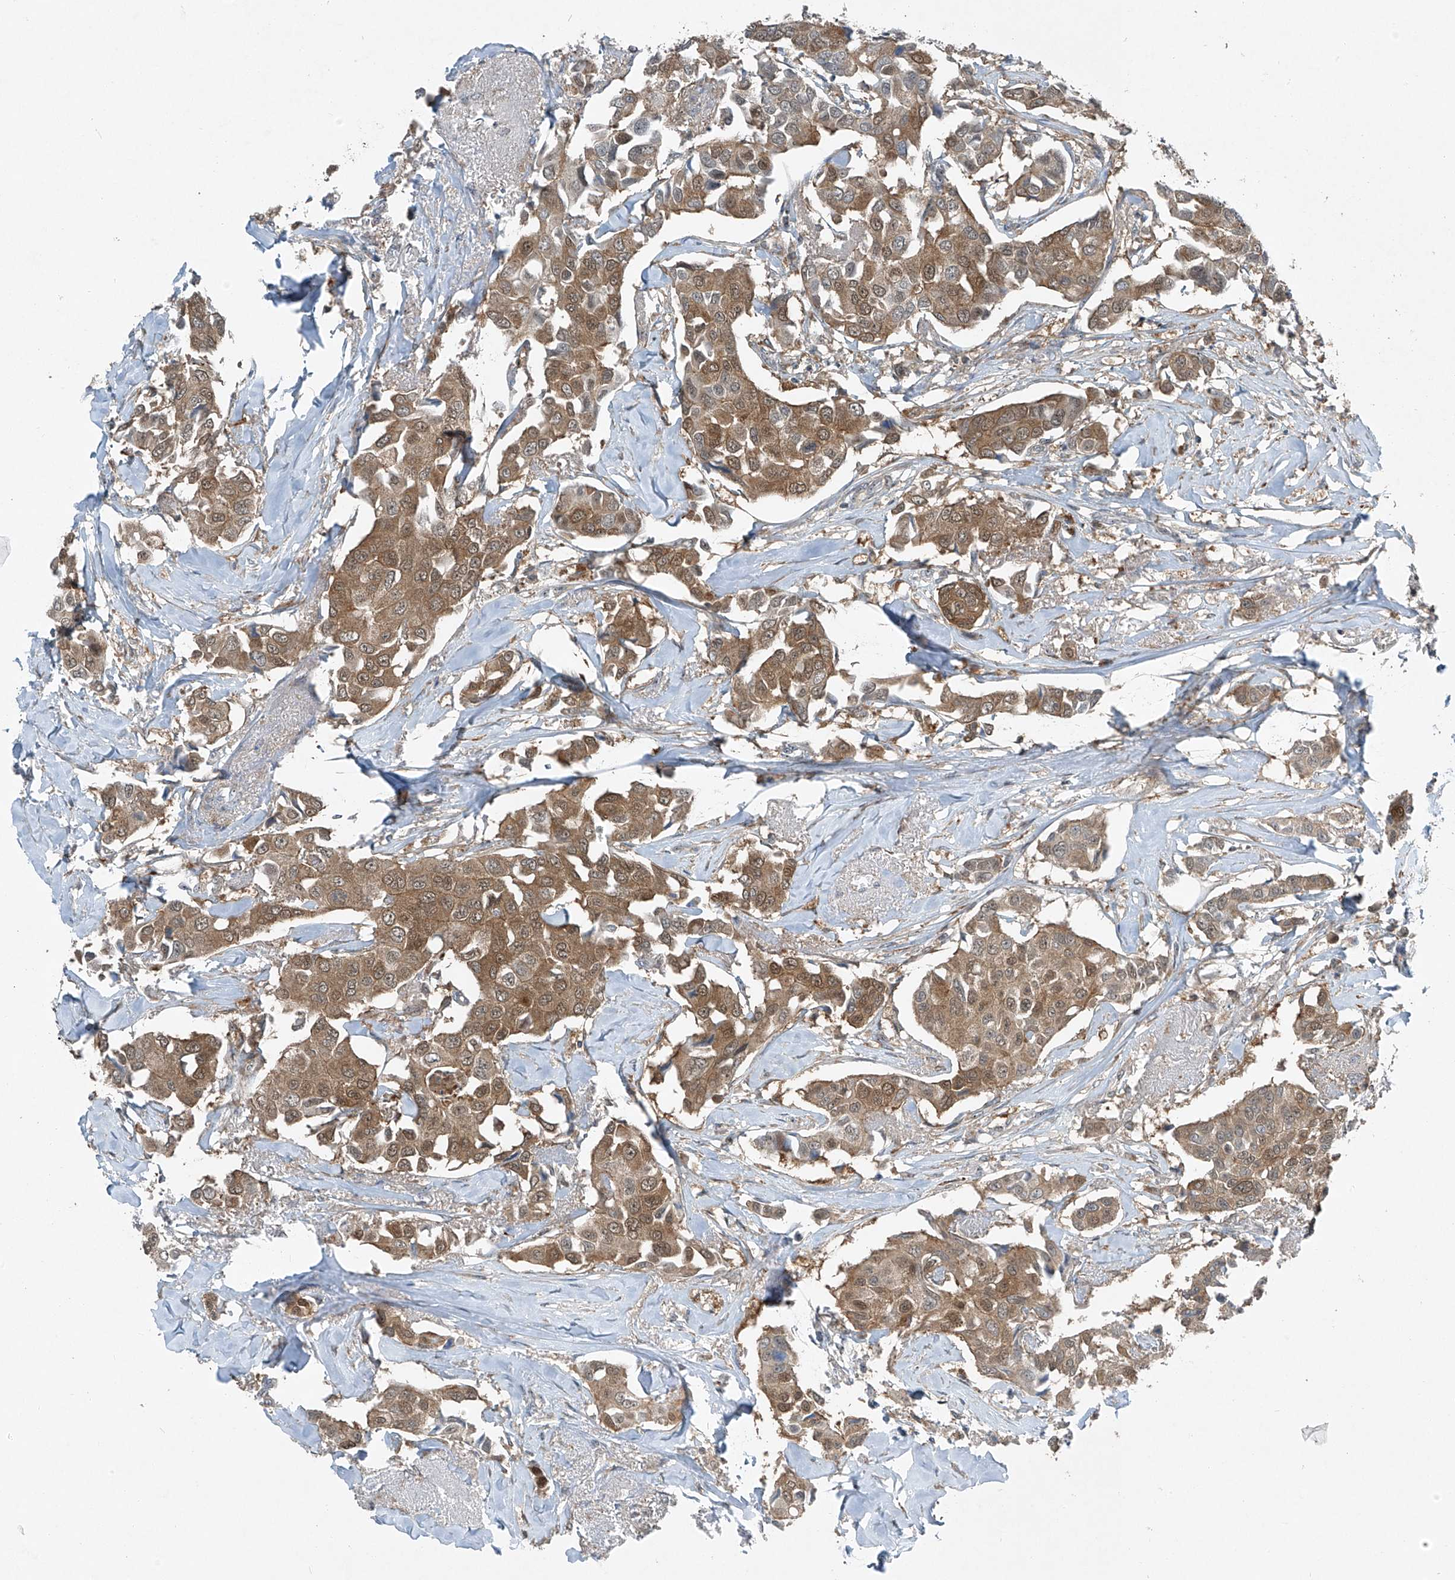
{"staining": {"intensity": "moderate", "quantity": ">75%", "location": "cytoplasmic/membranous,nuclear"}, "tissue": "breast cancer", "cell_type": "Tumor cells", "image_type": "cancer", "snomed": [{"axis": "morphology", "description": "Duct carcinoma"}, {"axis": "topography", "description": "Breast"}], "caption": "Breast cancer stained for a protein exhibits moderate cytoplasmic/membranous and nuclear positivity in tumor cells.", "gene": "PPCS", "patient": {"sex": "female", "age": 80}}